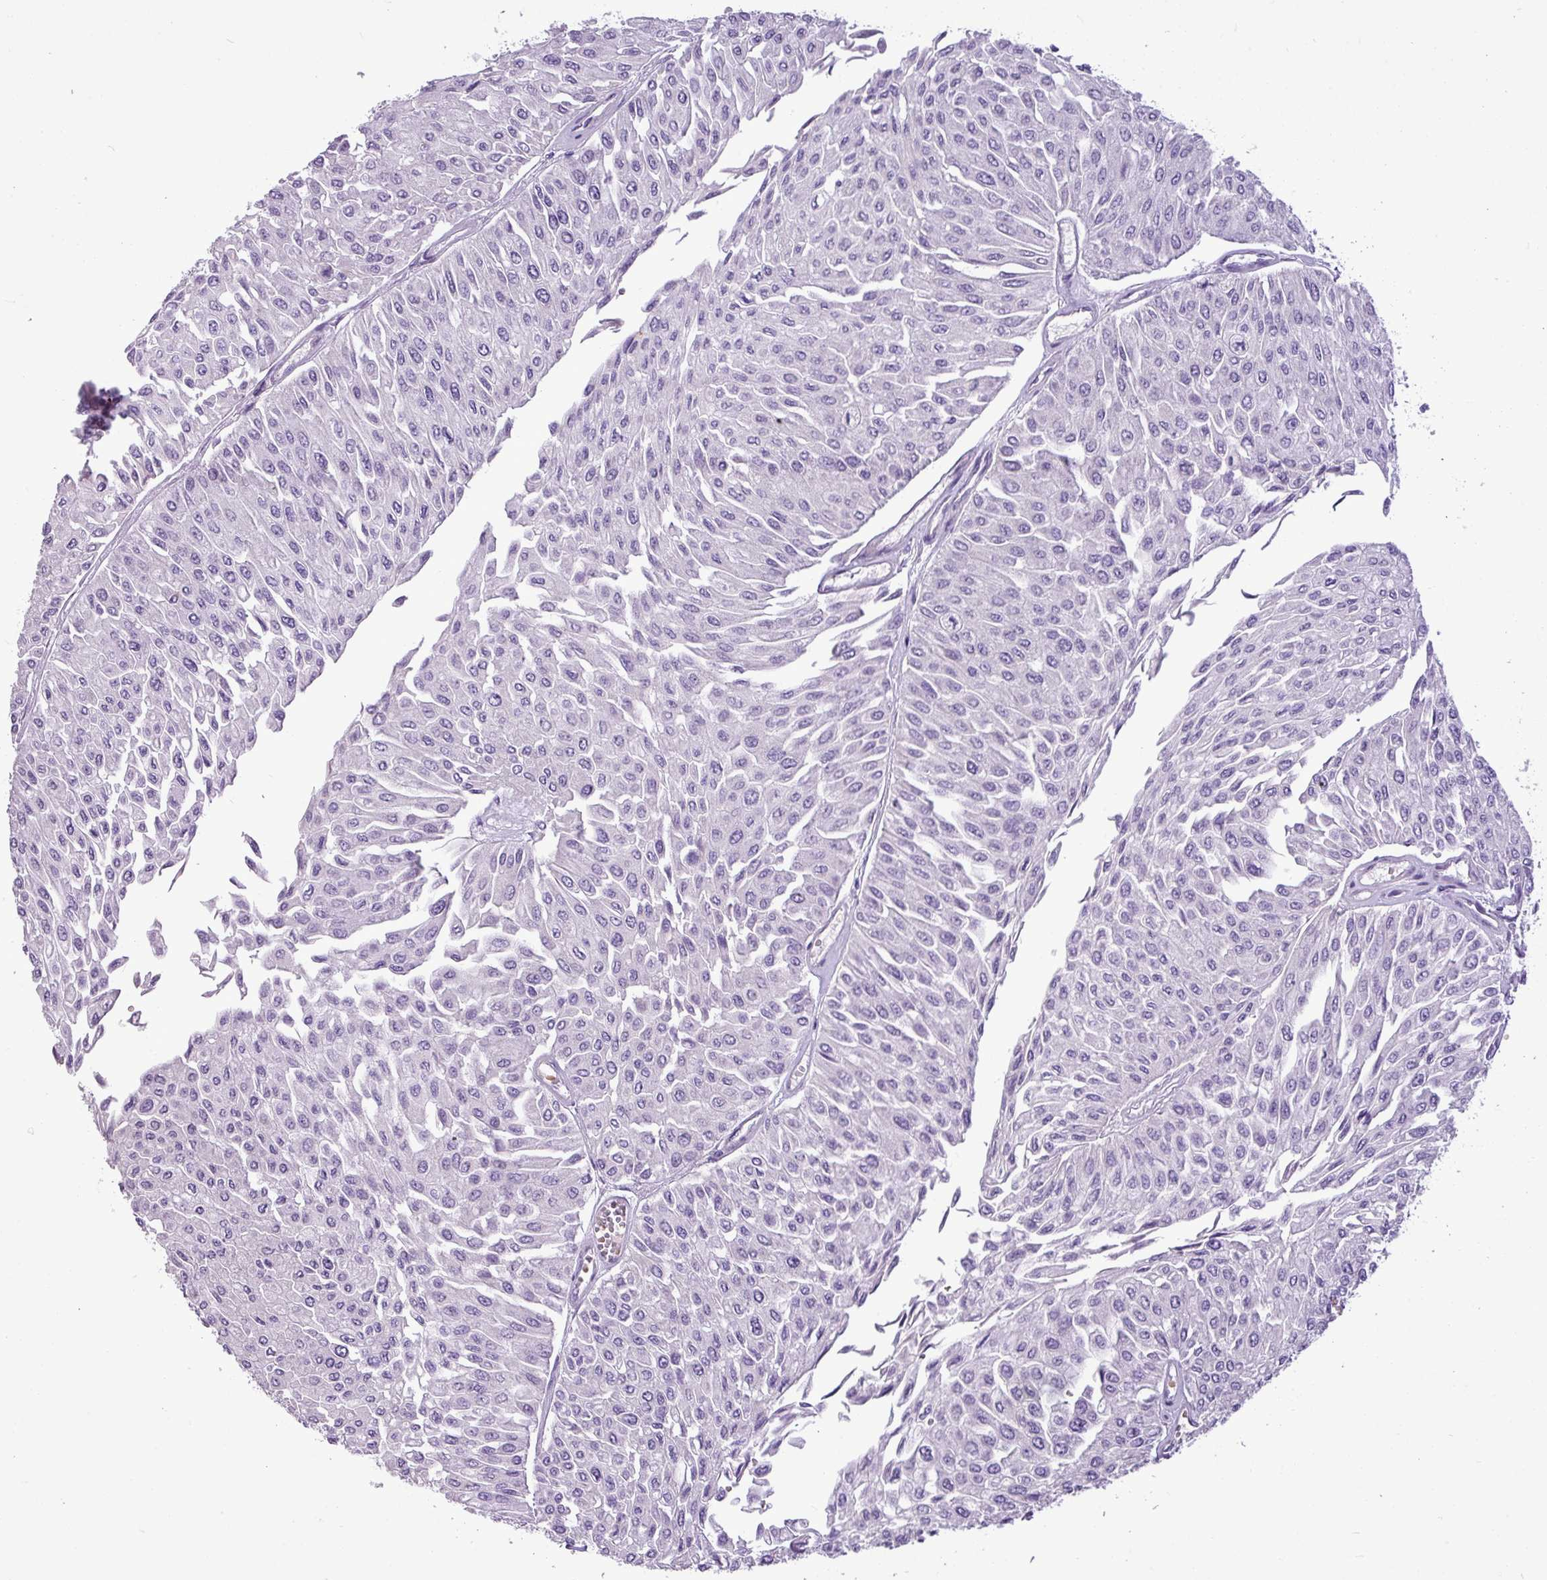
{"staining": {"intensity": "negative", "quantity": "none", "location": "none"}, "tissue": "urothelial cancer", "cell_type": "Tumor cells", "image_type": "cancer", "snomed": [{"axis": "morphology", "description": "Urothelial carcinoma, Low grade"}, {"axis": "topography", "description": "Urinary bladder"}], "caption": "Histopathology image shows no protein expression in tumor cells of urothelial cancer tissue.", "gene": "IL17A", "patient": {"sex": "male", "age": 67}}